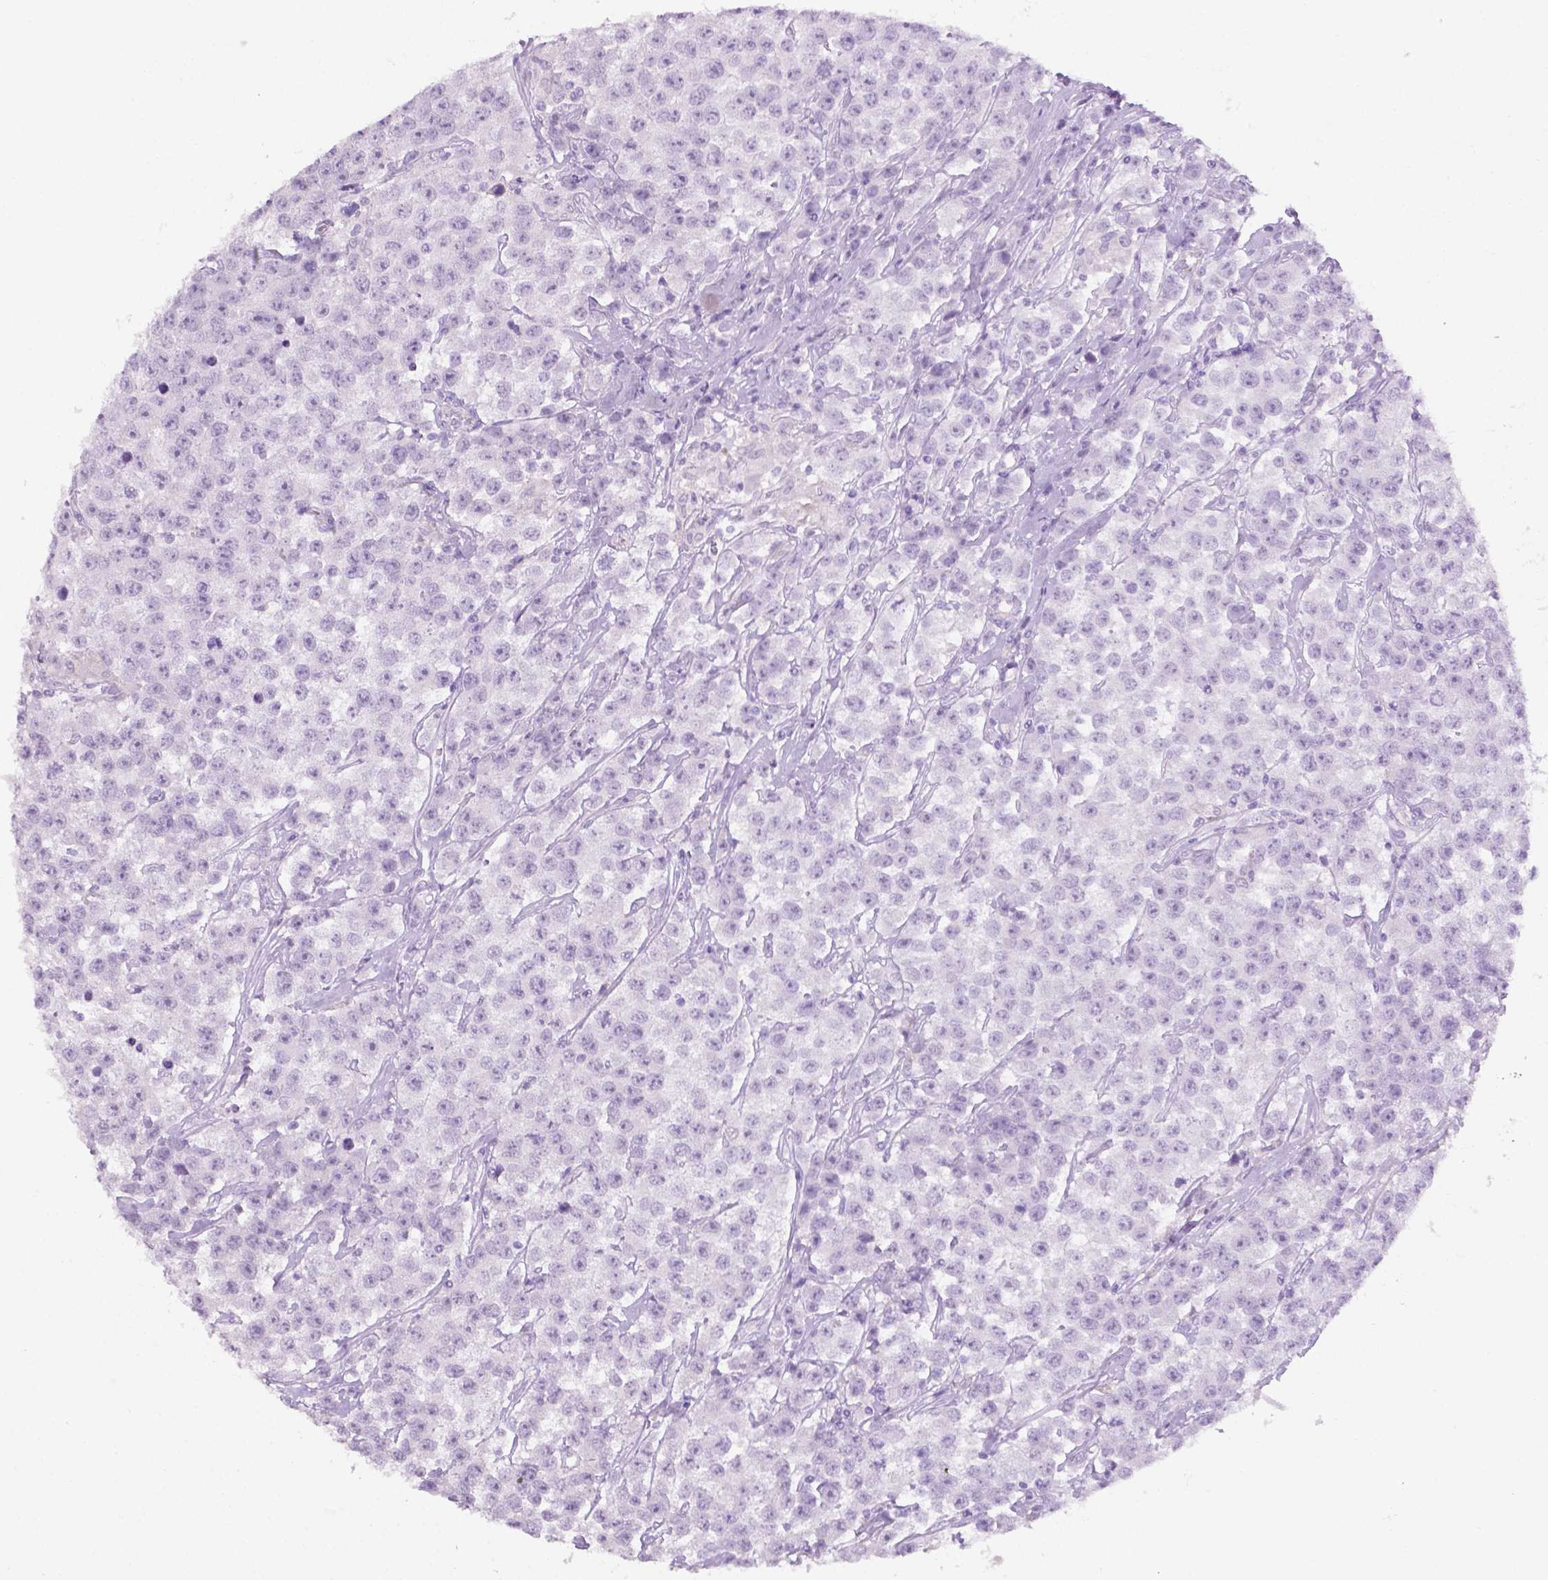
{"staining": {"intensity": "negative", "quantity": "none", "location": "none"}, "tissue": "testis cancer", "cell_type": "Tumor cells", "image_type": "cancer", "snomed": [{"axis": "morphology", "description": "Seminoma, NOS"}, {"axis": "topography", "description": "Testis"}], "caption": "A high-resolution photomicrograph shows IHC staining of testis cancer, which demonstrates no significant staining in tumor cells. (Stains: DAB immunohistochemistry (IHC) with hematoxylin counter stain, Microscopy: brightfield microscopy at high magnification).", "gene": "PHGR1", "patient": {"sex": "male", "age": 59}}